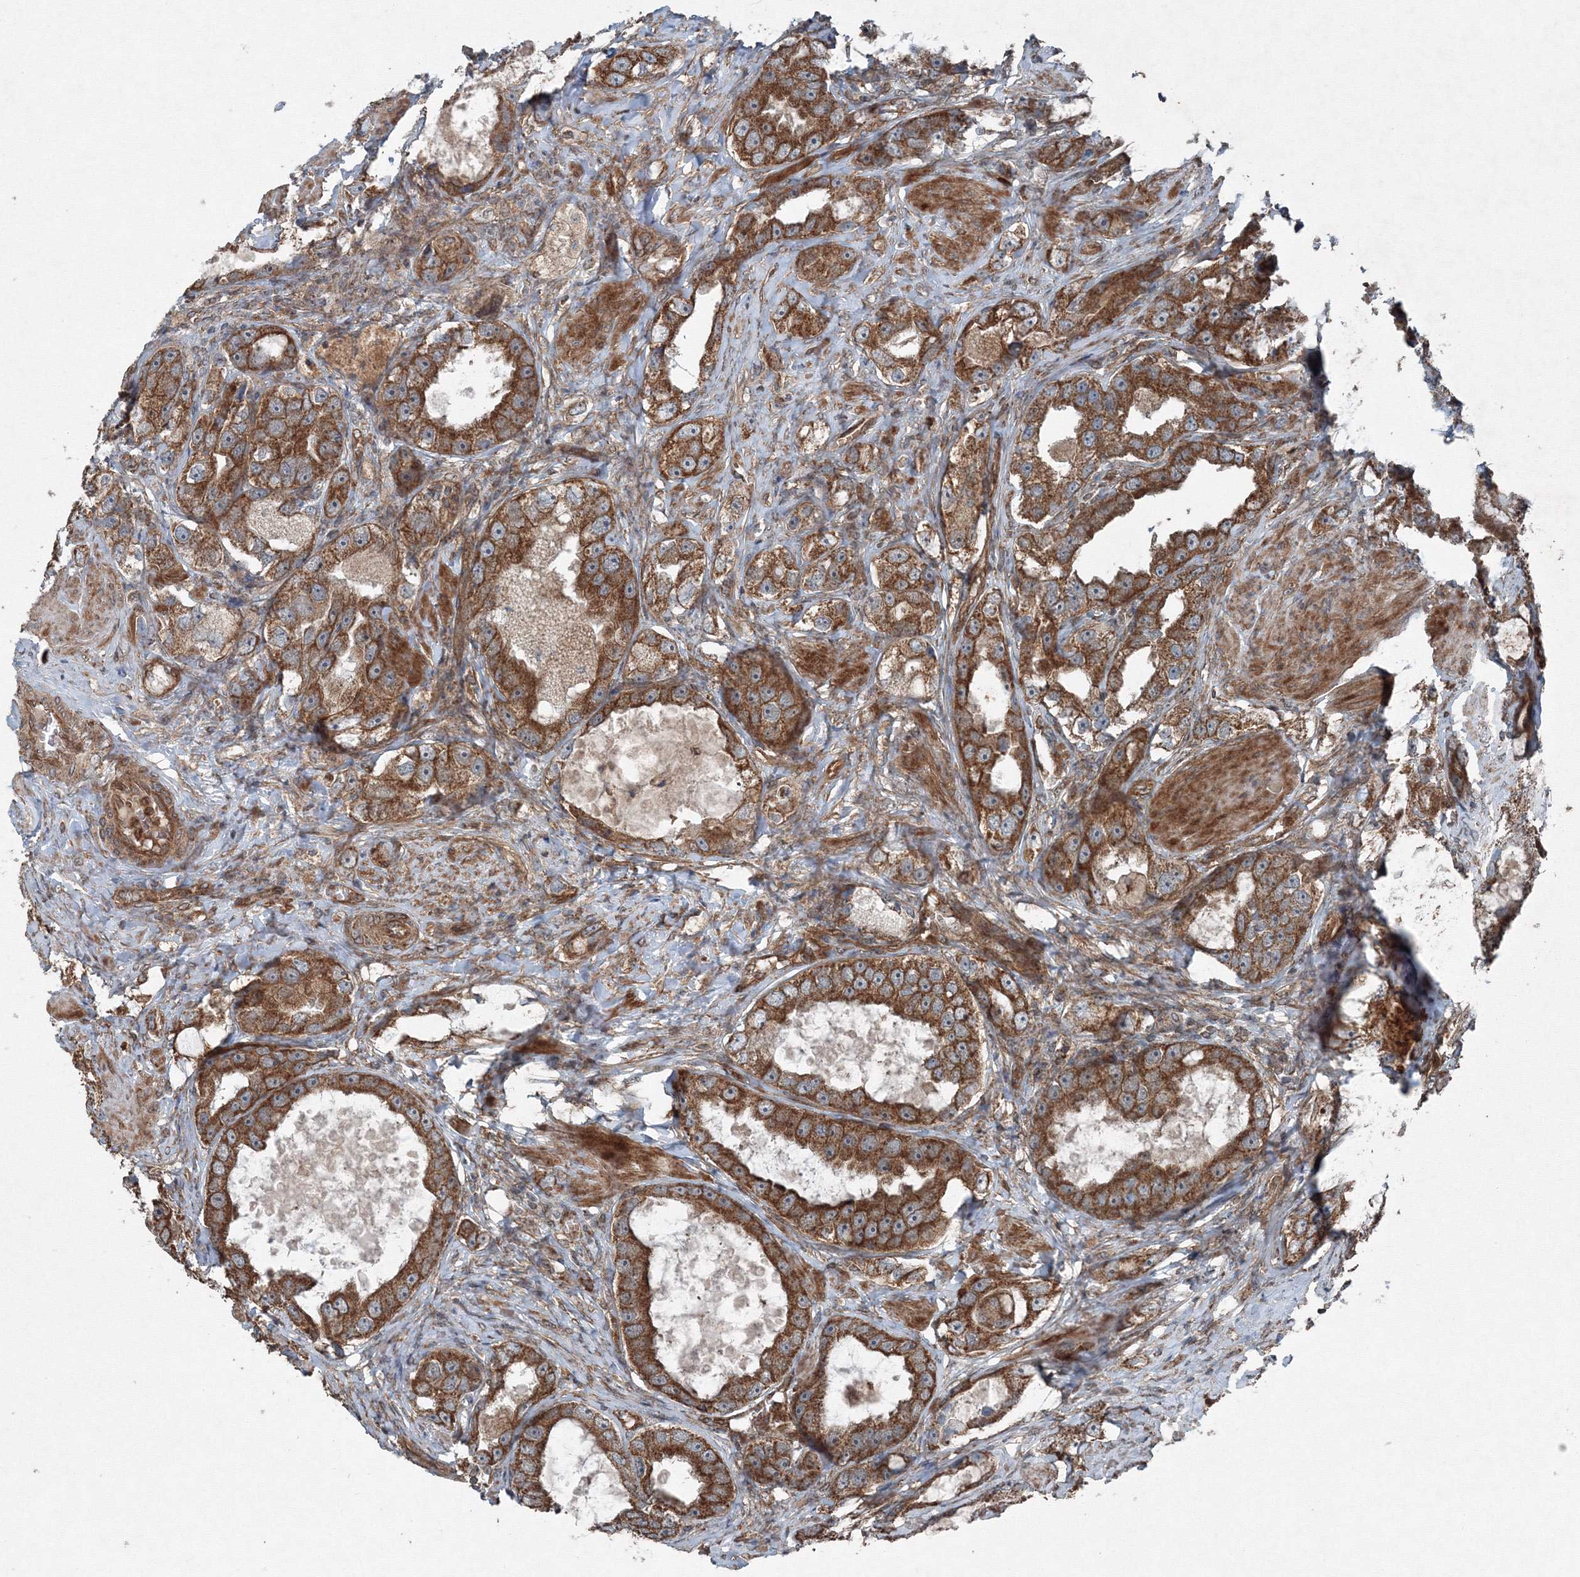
{"staining": {"intensity": "strong", "quantity": ">75%", "location": "cytoplasmic/membranous"}, "tissue": "prostate cancer", "cell_type": "Tumor cells", "image_type": "cancer", "snomed": [{"axis": "morphology", "description": "Adenocarcinoma, High grade"}, {"axis": "topography", "description": "Prostate"}], "caption": "Strong cytoplasmic/membranous protein expression is seen in about >75% of tumor cells in prostate high-grade adenocarcinoma. The protein is shown in brown color, while the nuclei are stained blue.", "gene": "COPS7B", "patient": {"sex": "male", "age": 63}}